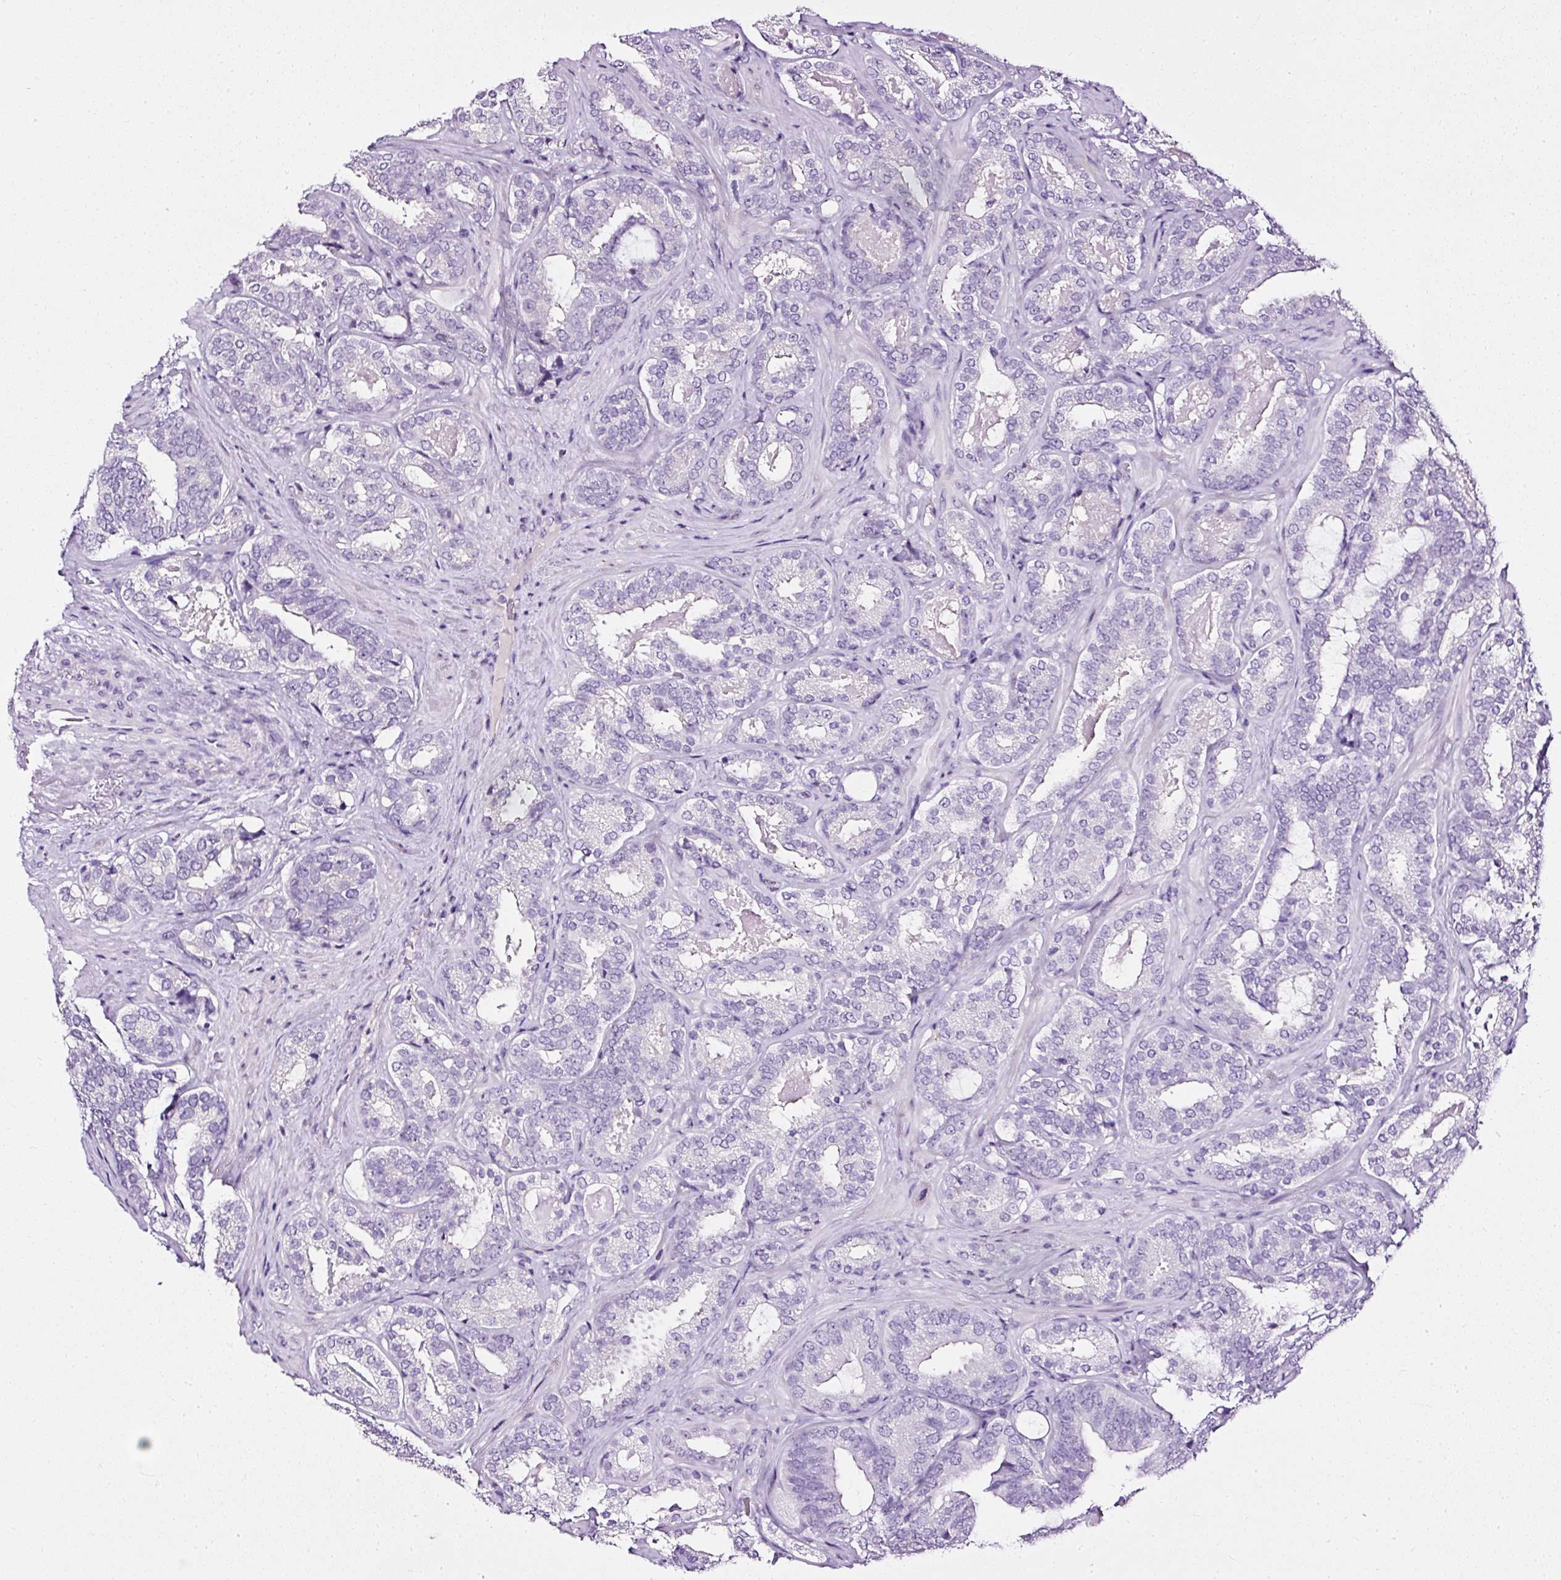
{"staining": {"intensity": "negative", "quantity": "none", "location": "none"}, "tissue": "prostate cancer", "cell_type": "Tumor cells", "image_type": "cancer", "snomed": [{"axis": "morphology", "description": "Adenocarcinoma, High grade"}, {"axis": "topography", "description": "Prostate"}], "caption": "IHC of prostate cancer (high-grade adenocarcinoma) demonstrates no expression in tumor cells. (Stains: DAB immunohistochemistry with hematoxylin counter stain, Microscopy: brightfield microscopy at high magnification).", "gene": "ATP2A1", "patient": {"sex": "male", "age": 65}}